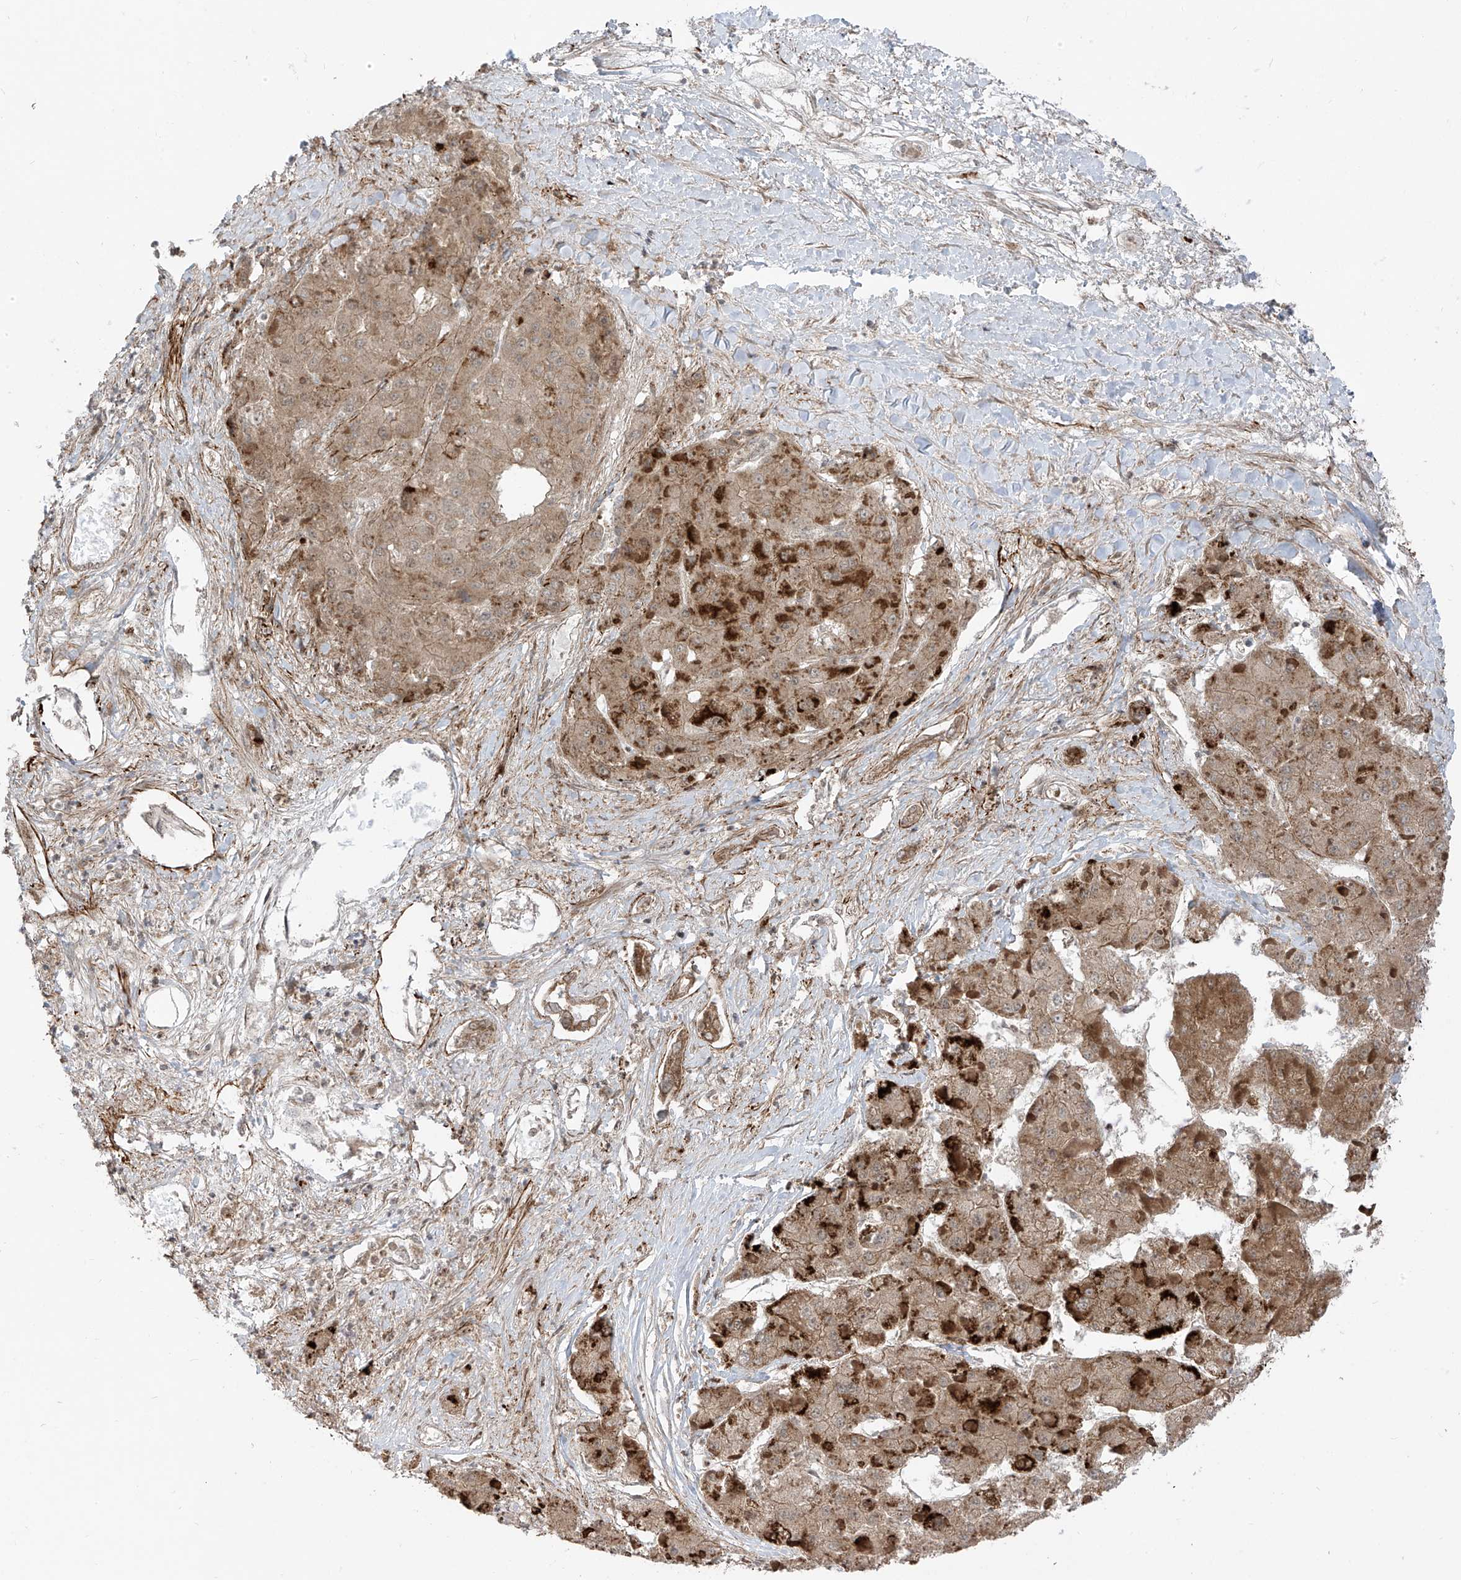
{"staining": {"intensity": "strong", "quantity": ">75%", "location": "cytoplasmic/membranous"}, "tissue": "liver cancer", "cell_type": "Tumor cells", "image_type": "cancer", "snomed": [{"axis": "morphology", "description": "Carcinoma, Hepatocellular, NOS"}, {"axis": "topography", "description": "Liver"}], "caption": "A brown stain labels strong cytoplasmic/membranous staining of a protein in human liver hepatocellular carcinoma tumor cells.", "gene": "PDE11A", "patient": {"sex": "female", "age": 73}}